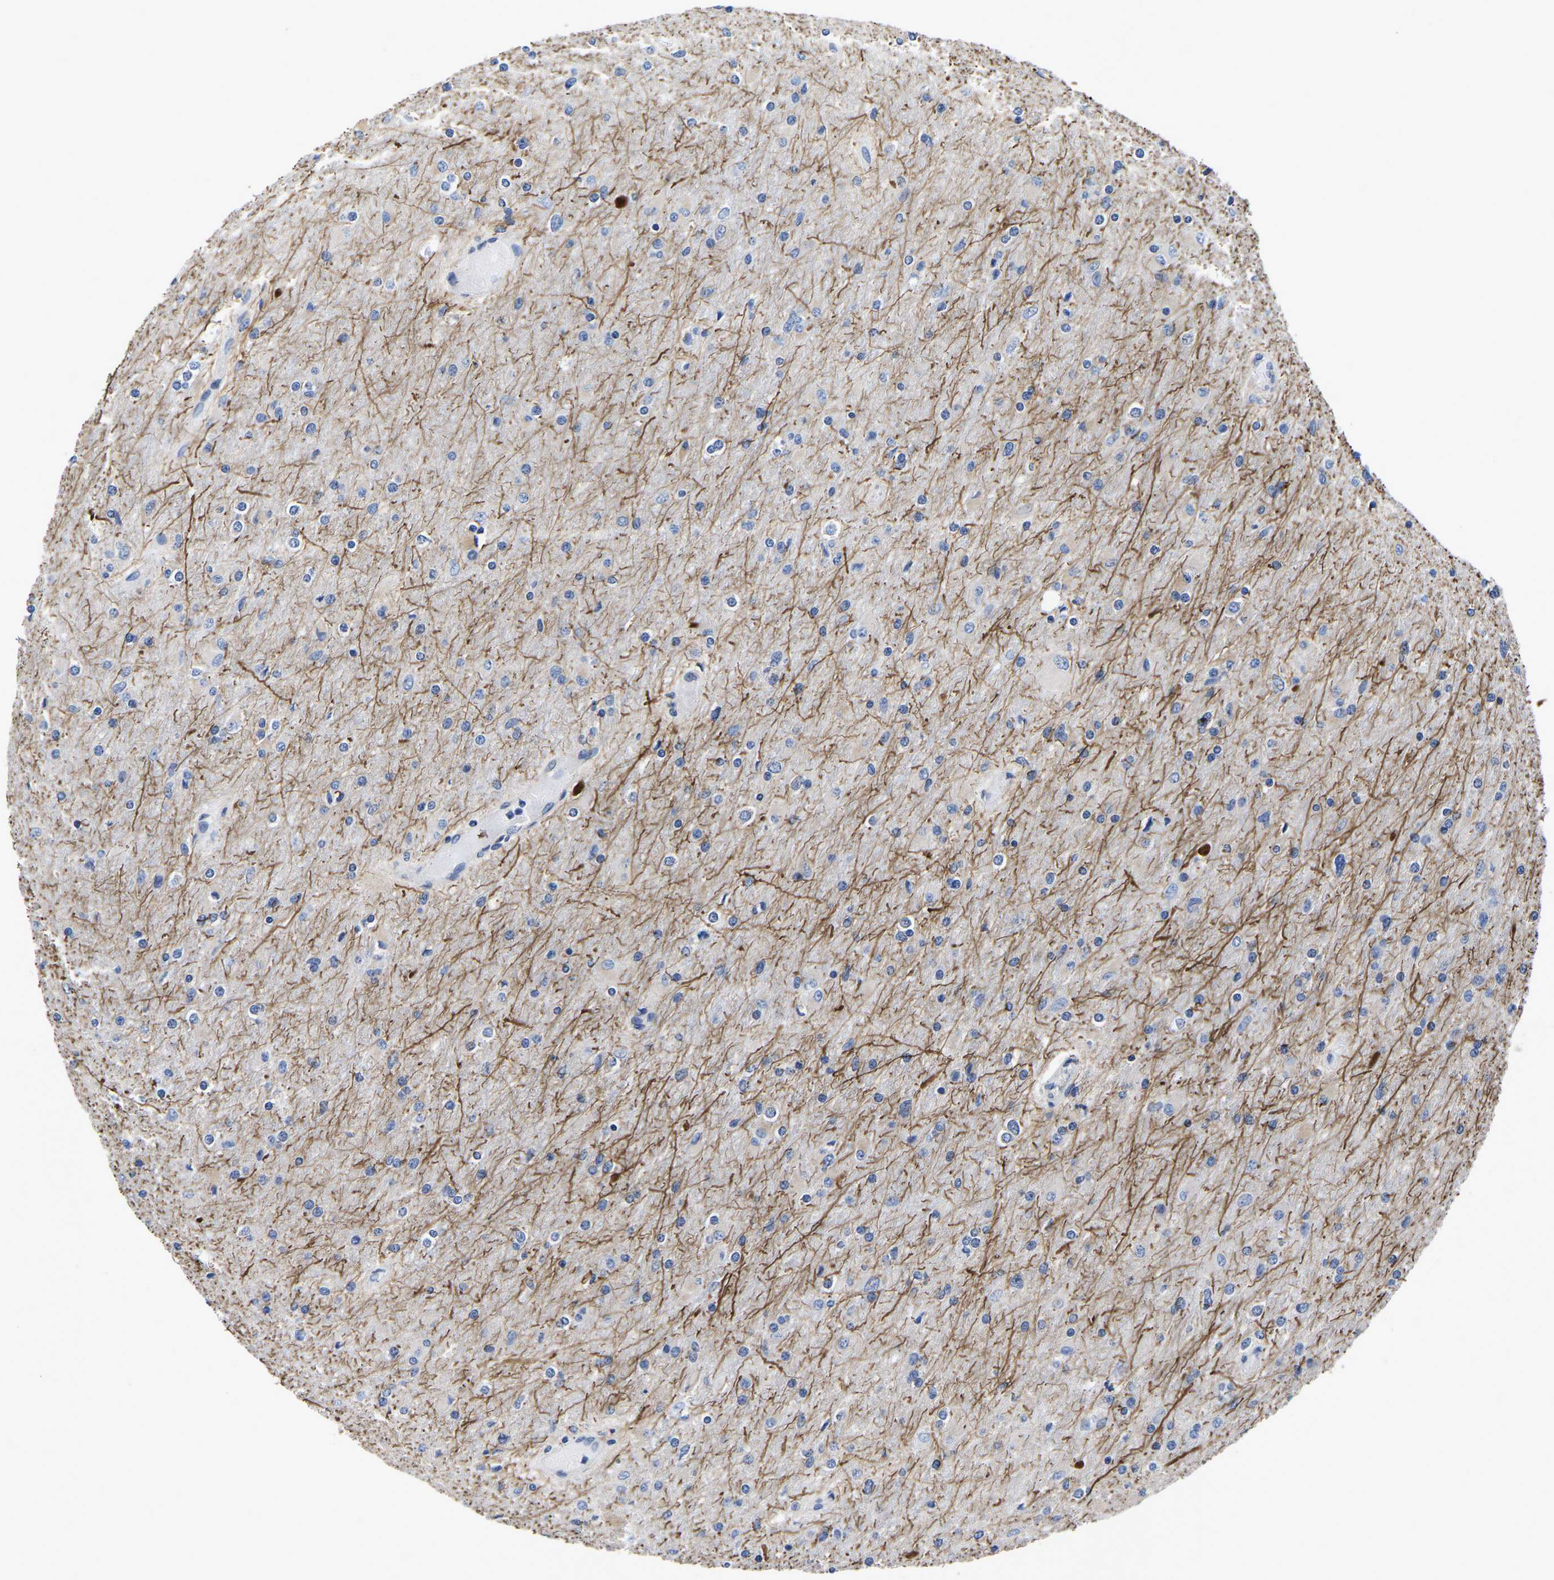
{"staining": {"intensity": "negative", "quantity": "none", "location": "none"}, "tissue": "glioma", "cell_type": "Tumor cells", "image_type": "cancer", "snomed": [{"axis": "morphology", "description": "Glioma, malignant, High grade"}, {"axis": "topography", "description": "Cerebral cortex"}], "caption": "This is an immunohistochemistry image of glioma. There is no staining in tumor cells.", "gene": "PDLIM7", "patient": {"sex": "female", "age": 36}}